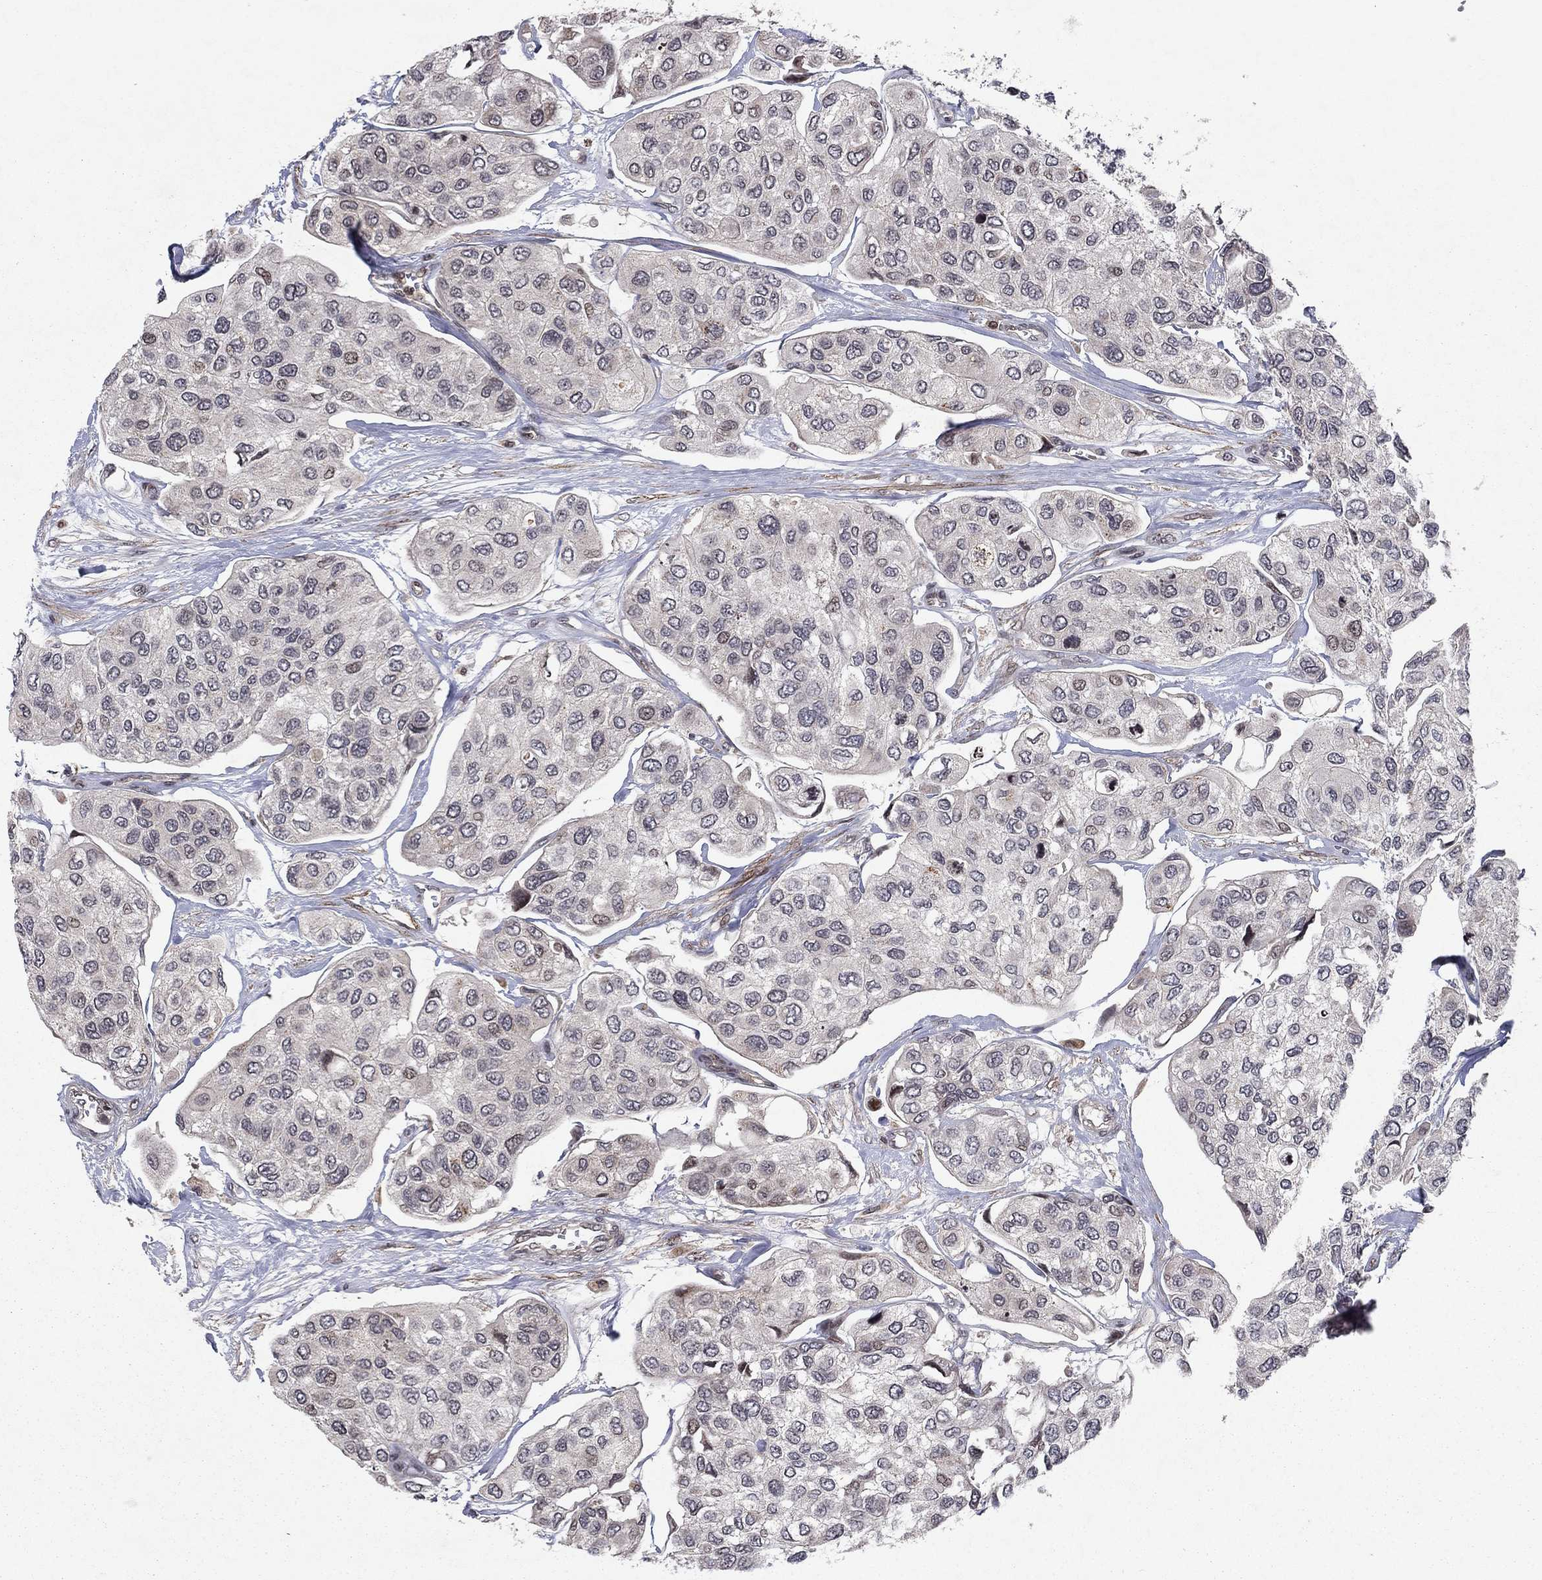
{"staining": {"intensity": "negative", "quantity": "none", "location": "none"}, "tissue": "urothelial cancer", "cell_type": "Tumor cells", "image_type": "cancer", "snomed": [{"axis": "morphology", "description": "Urothelial carcinoma, High grade"}, {"axis": "topography", "description": "Urinary bladder"}], "caption": "Urothelial carcinoma (high-grade) was stained to show a protein in brown. There is no significant expression in tumor cells. (DAB IHC, high magnification).", "gene": "SORBS1", "patient": {"sex": "male", "age": 77}}